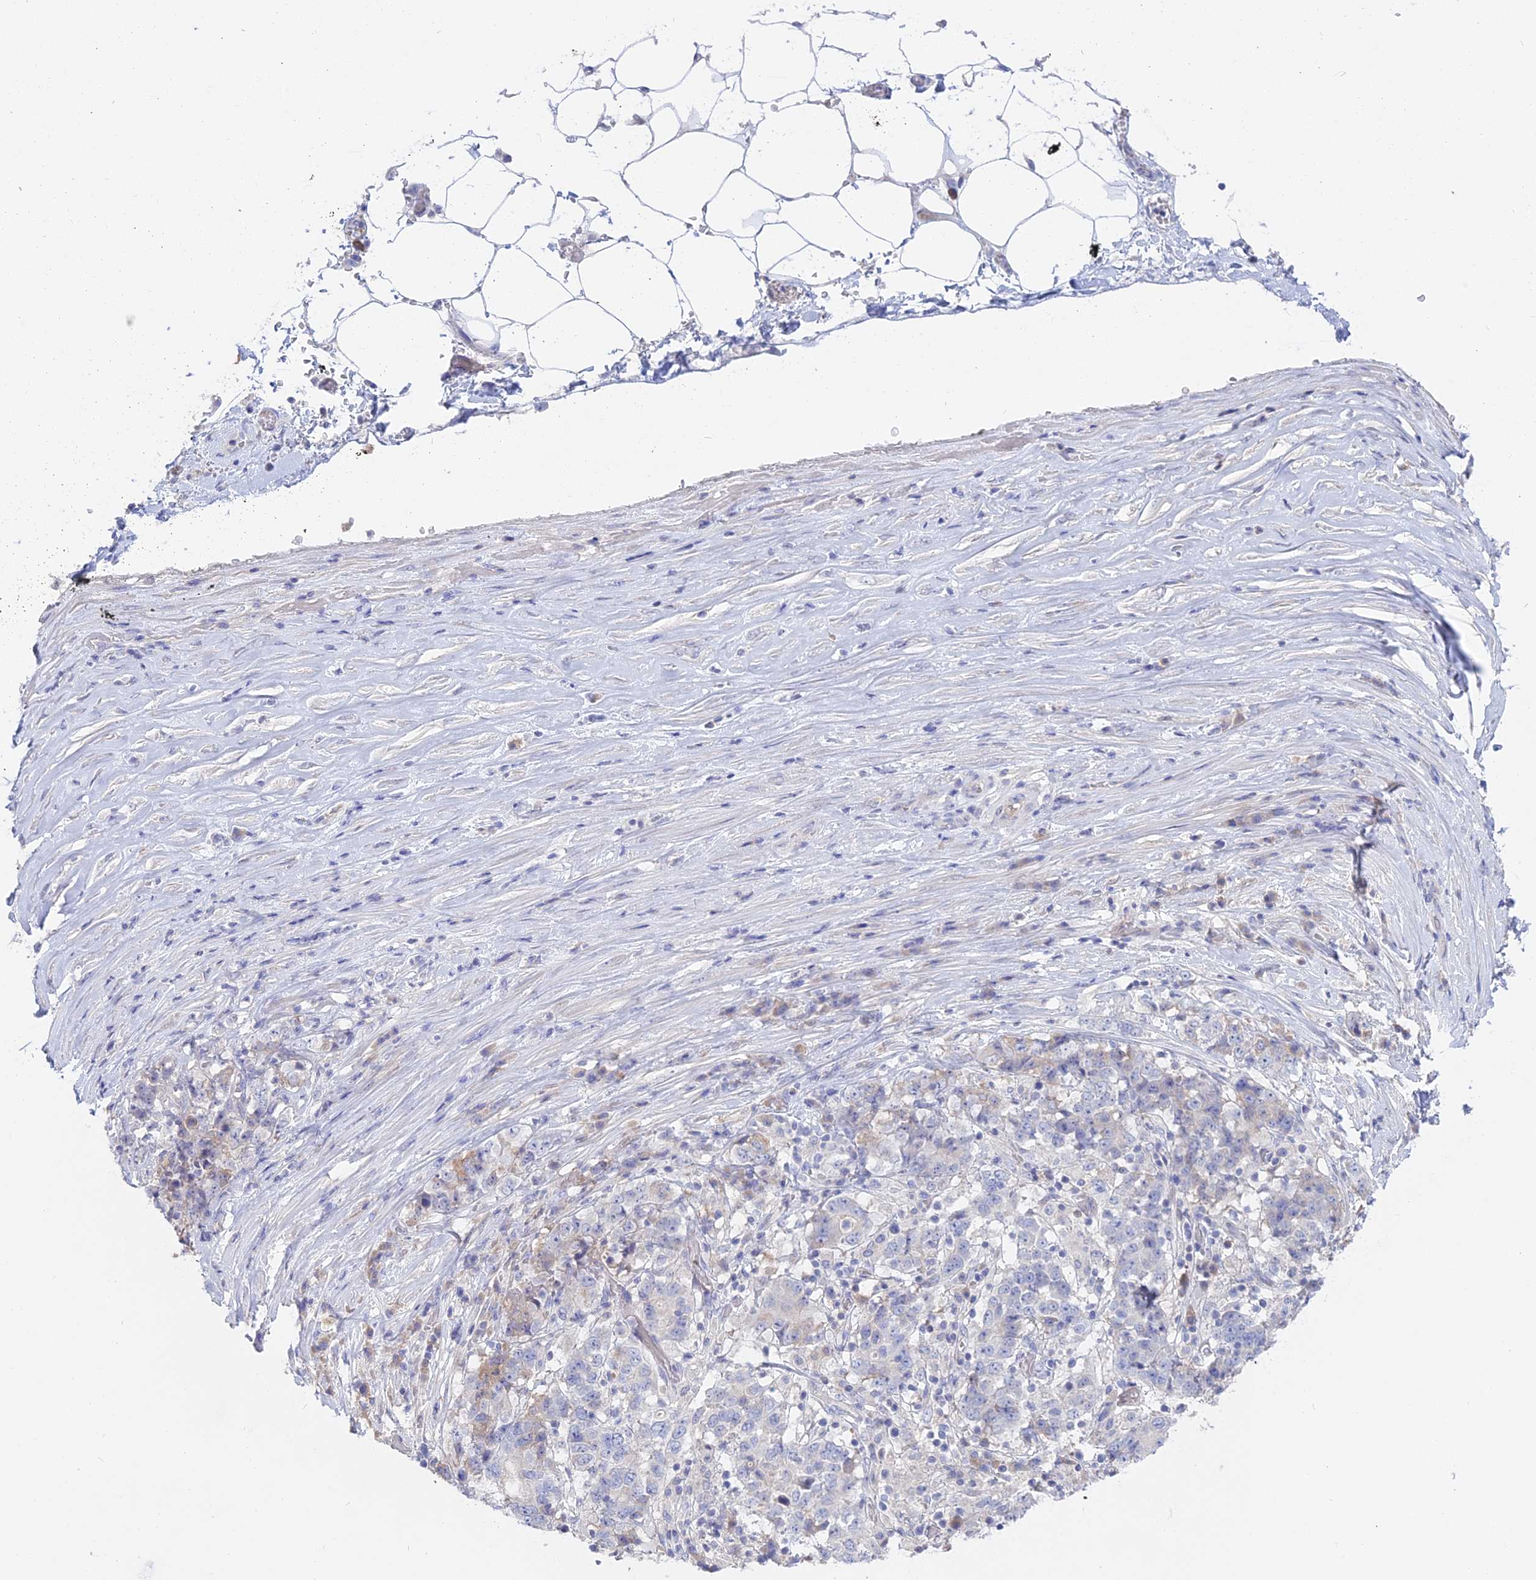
{"staining": {"intensity": "negative", "quantity": "none", "location": "none"}, "tissue": "stomach cancer", "cell_type": "Tumor cells", "image_type": "cancer", "snomed": [{"axis": "morphology", "description": "Adenocarcinoma, NOS"}, {"axis": "topography", "description": "Stomach"}], "caption": "Protein analysis of stomach adenocarcinoma reveals no significant staining in tumor cells.", "gene": "ADGRA1", "patient": {"sex": "male", "age": 59}}